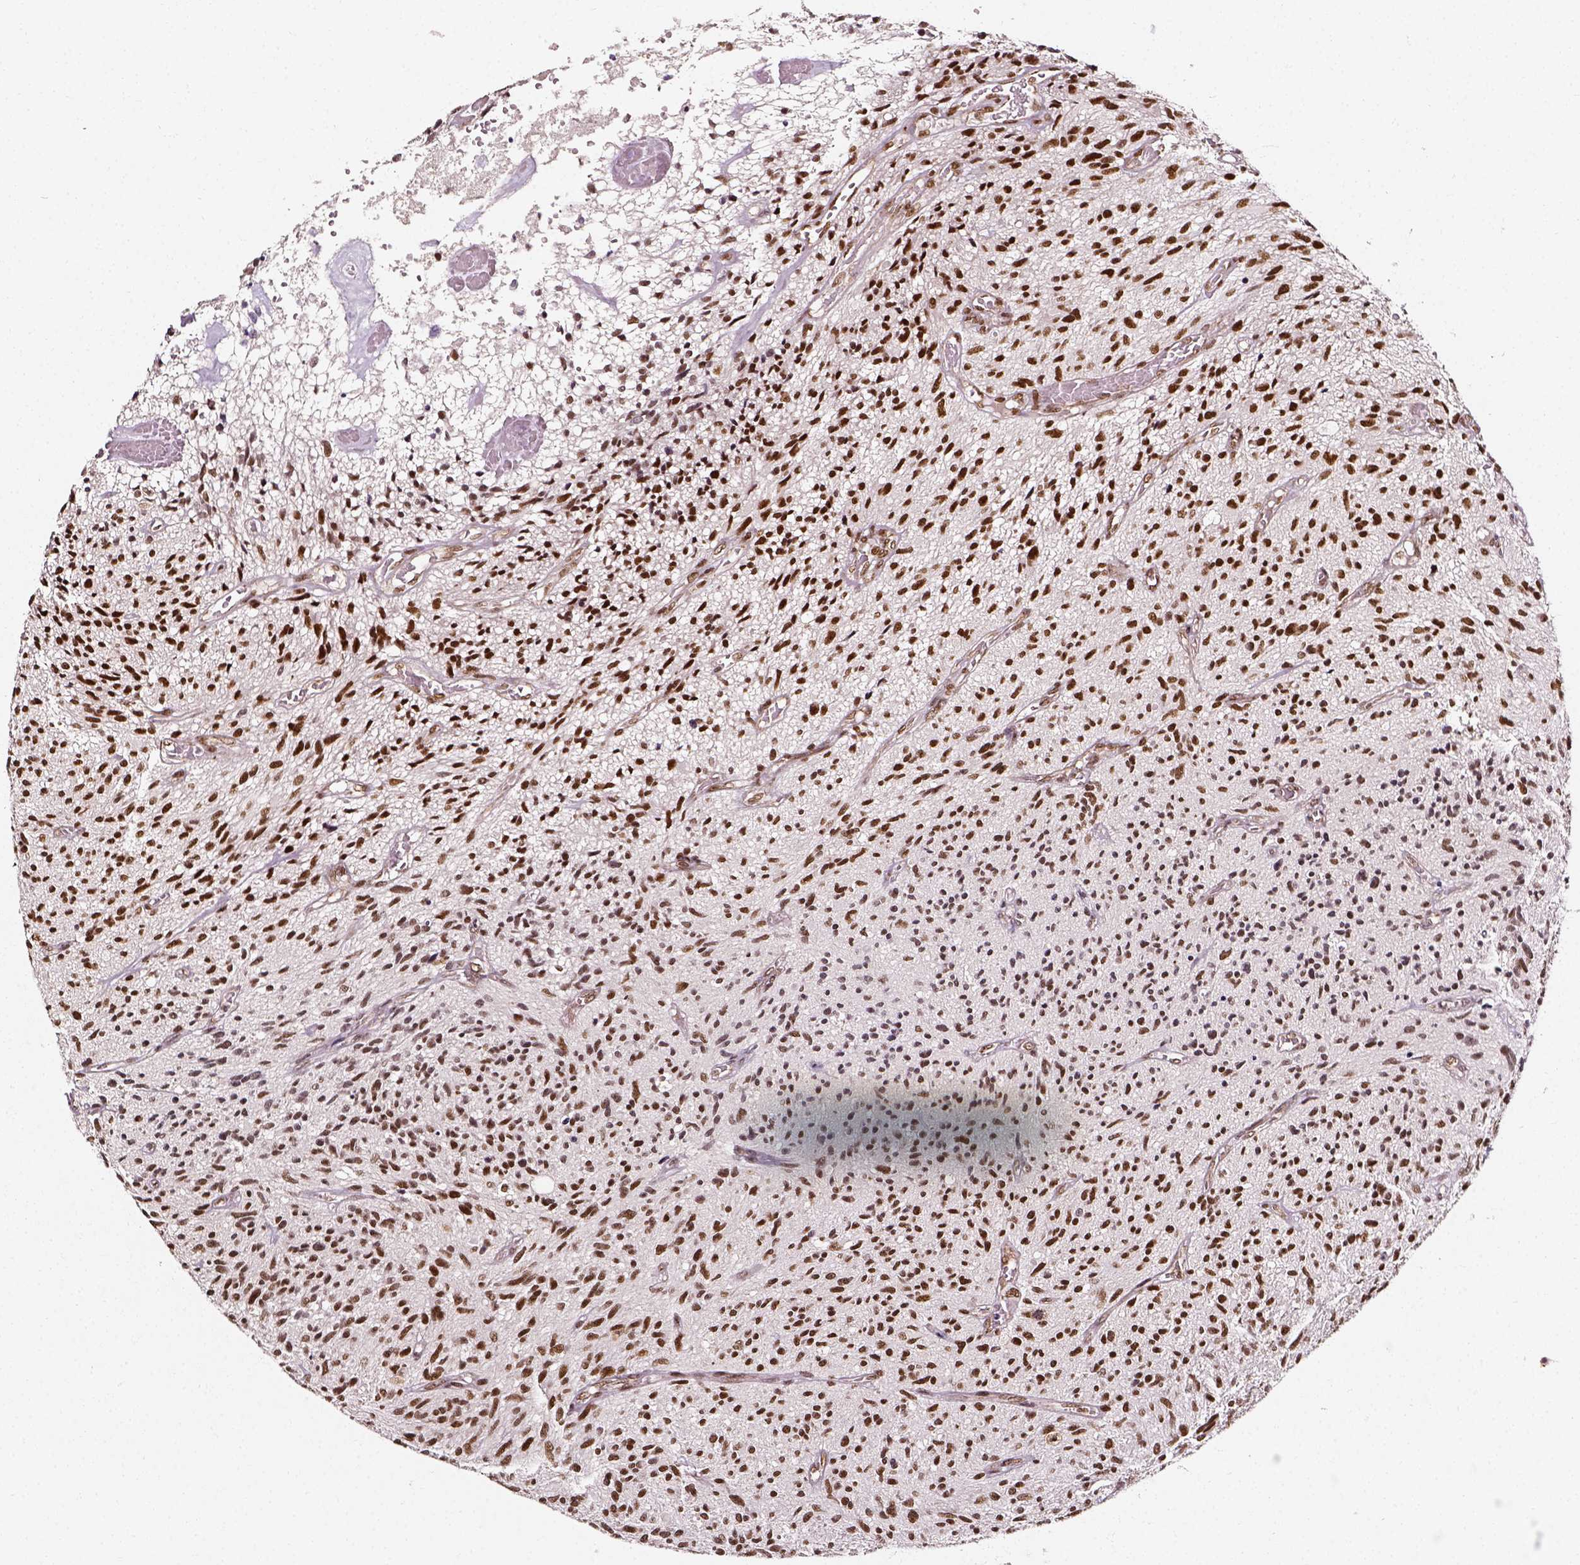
{"staining": {"intensity": "strong", "quantity": ">75%", "location": "nuclear"}, "tissue": "glioma", "cell_type": "Tumor cells", "image_type": "cancer", "snomed": [{"axis": "morphology", "description": "Glioma, malignant, High grade"}, {"axis": "topography", "description": "Brain"}], "caption": "IHC of malignant high-grade glioma shows high levels of strong nuclear expression in about >75% of tumor cells.", "gene": "NACC1", "patient": {"sex": "male", "age": 75}}